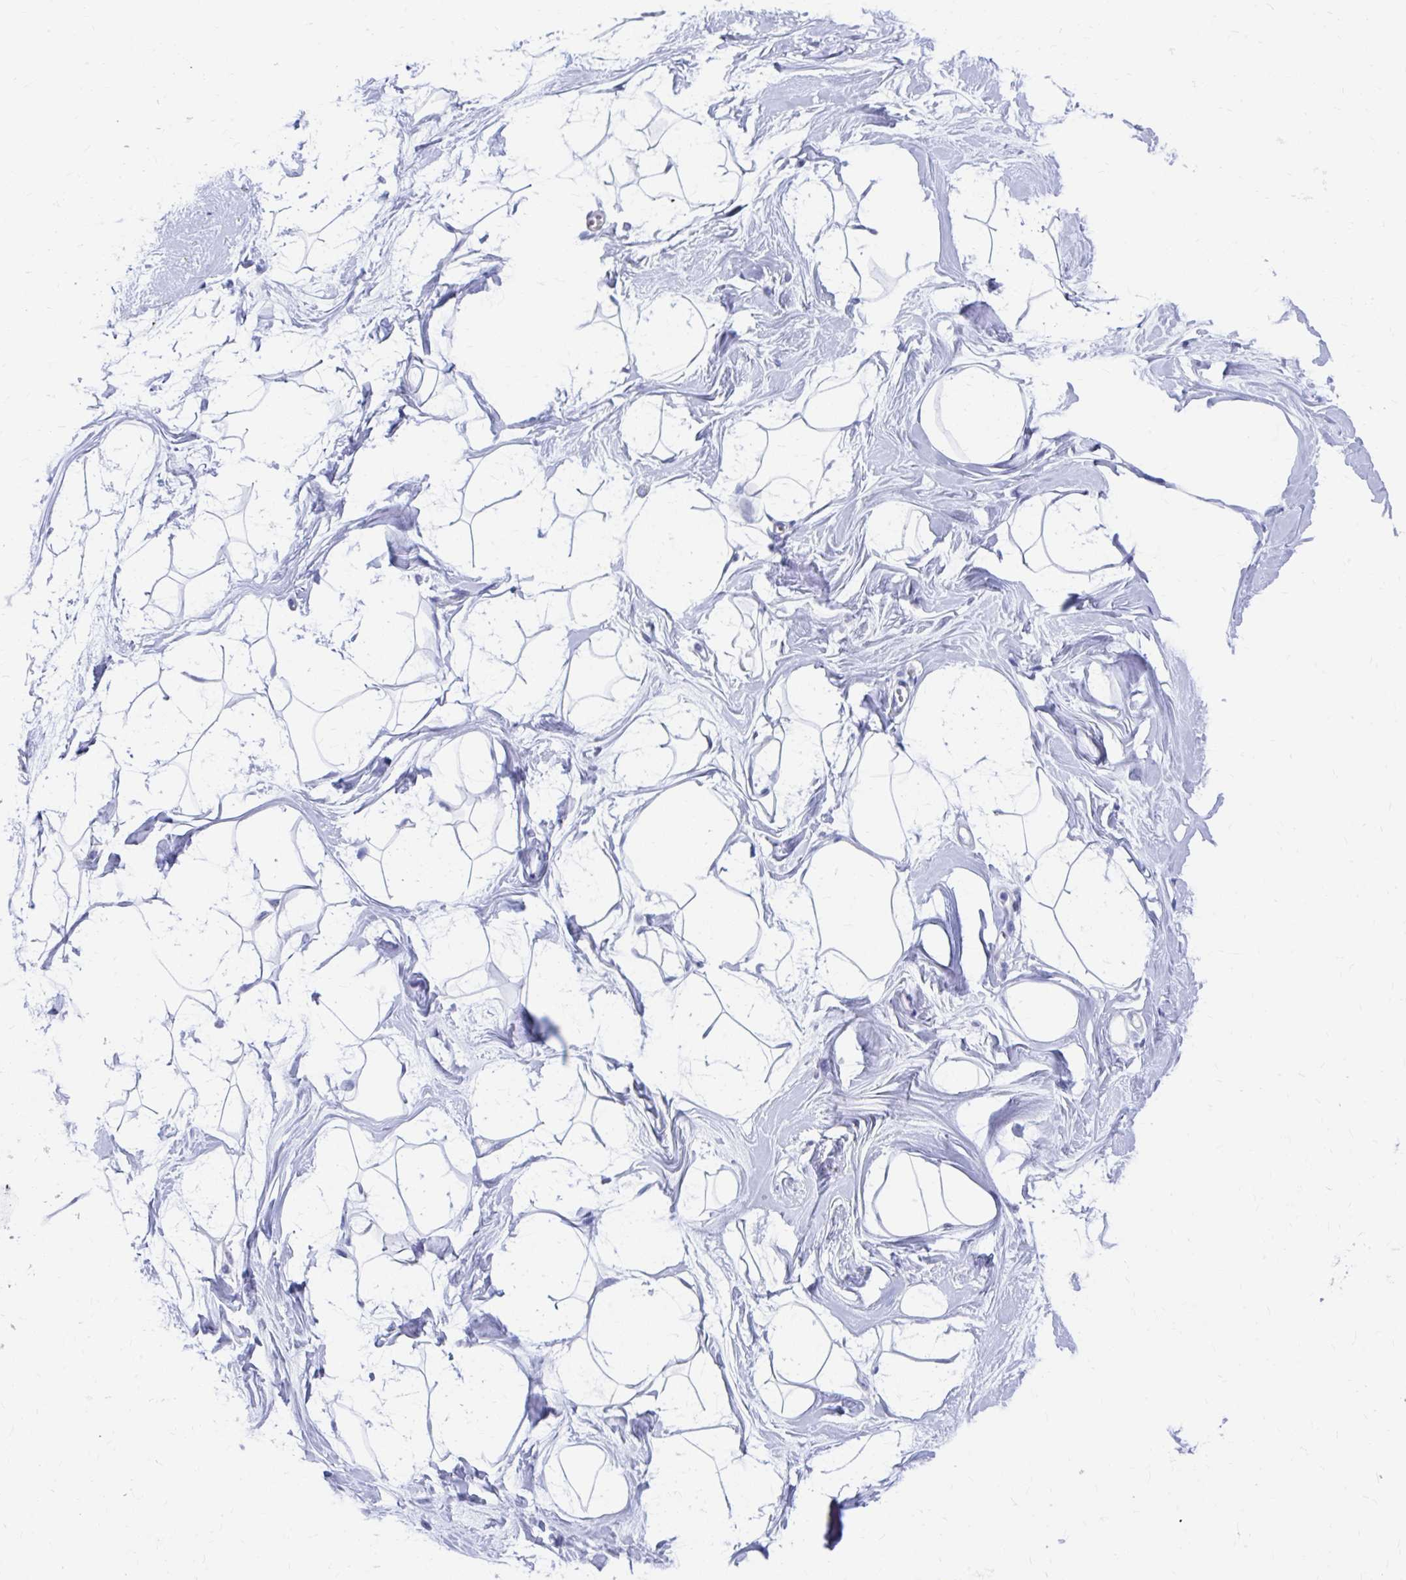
{"staining": {"intensity": "negative", "quantity": "none", "location": "none"}, "tissue": "breast", "cell_type": "Adipocytes", "image_type": "normal", "snomed": [{"axis": "morphology", "description": "Normal tissue, NOS"}, {"axis": "topography", "description": "Breast"}], "caption": "Unremarkable breast was stained to show a protein in brown. There is no significant expression in adipocytes. The staining is performed using DAB (3,3'-diaminobenzidine) brown chromogen with nuclei counter-stained in using hematoxylin.", "gene": "RADIL", "patient": {"sex": "female", "age": 45}}